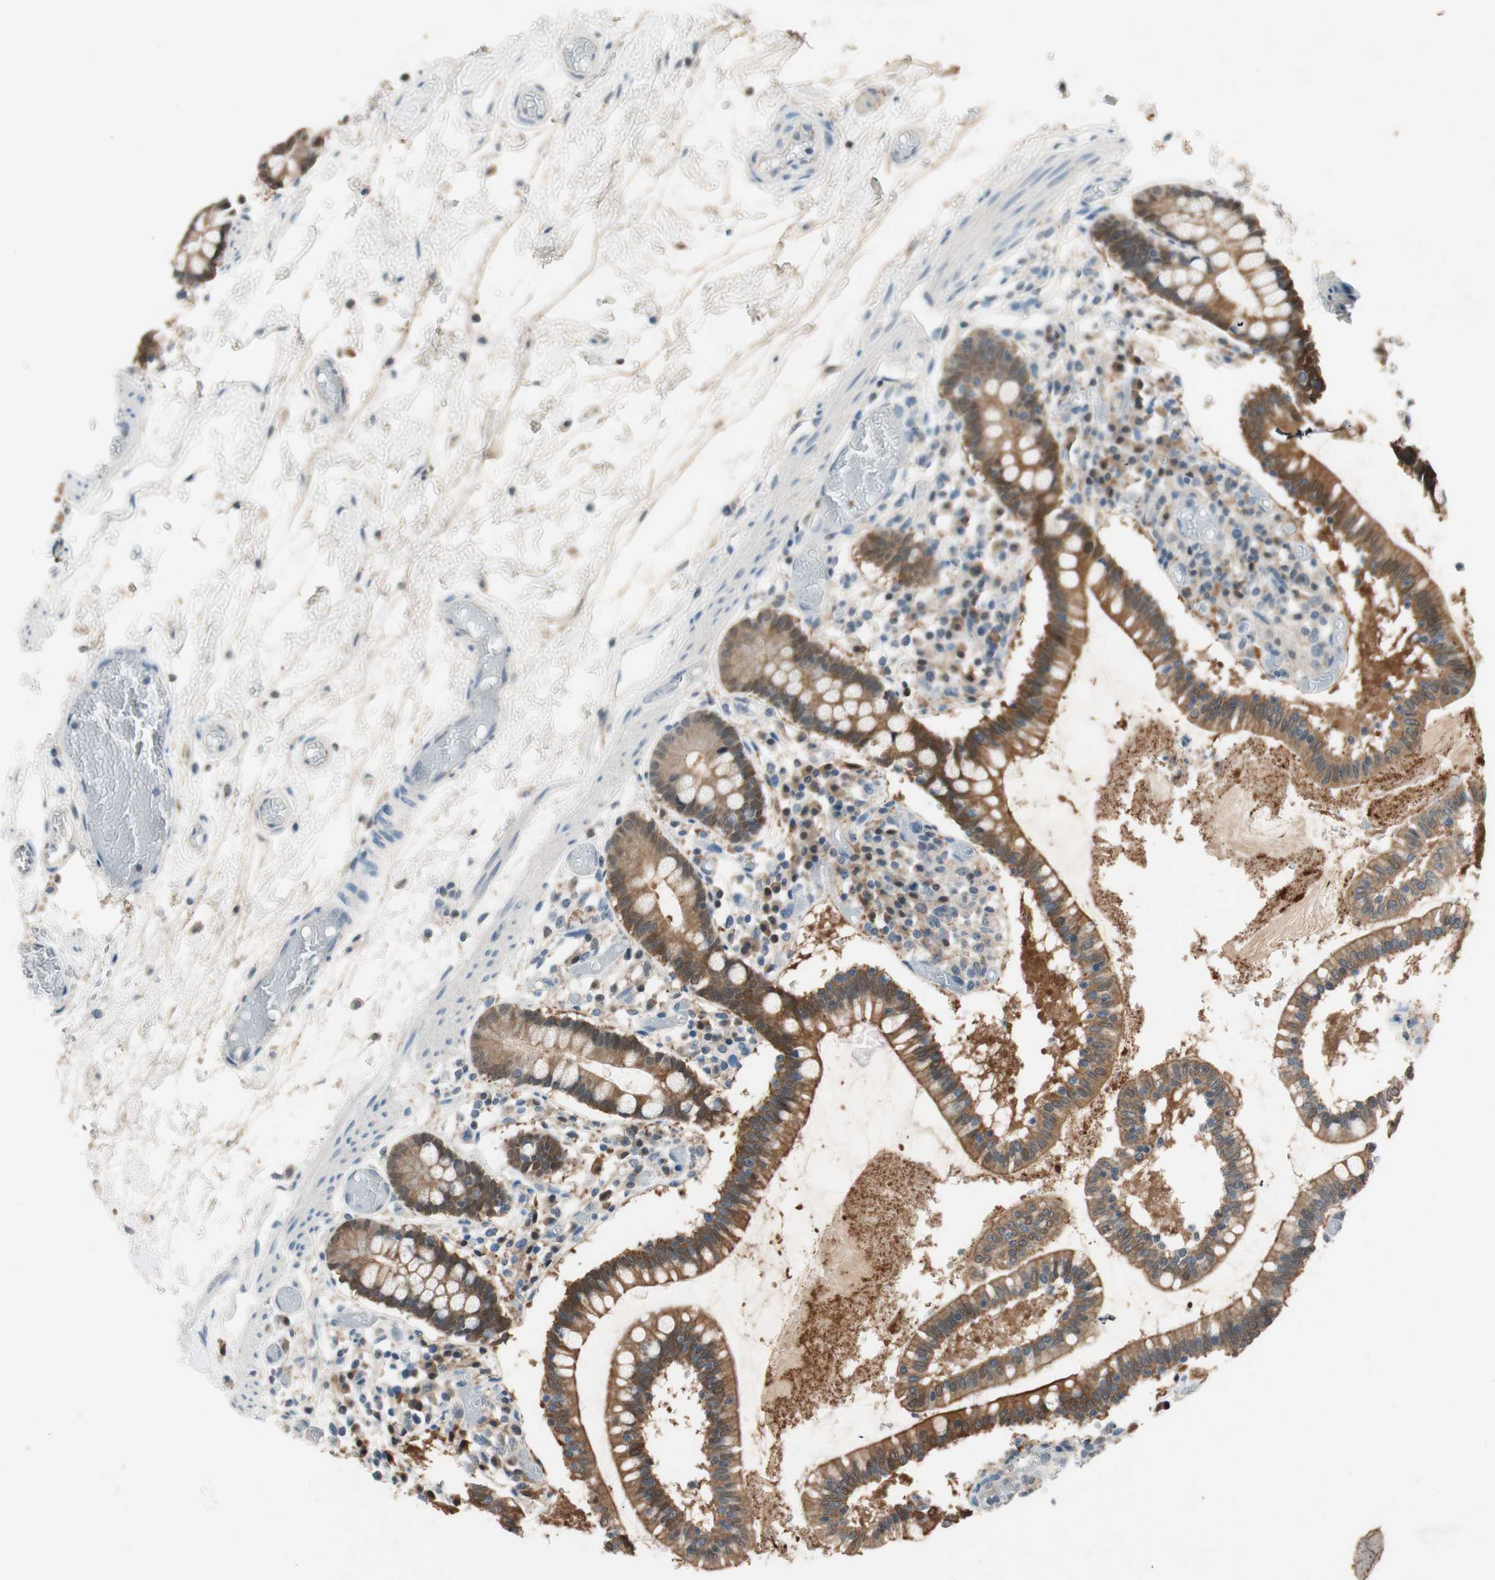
{"staining": {"intensity": "weak", "quantity": ">75%", "location": "cytoplasmic/membranous"}, "tissue": "small intestine", "cell_type": "Glandular cells", "image_type": "normal", "snomed": [{"axis": "morphology", "description": "Normal tissue, NOS"}, {"axis": "topography", "description": "Small intestine"}], "caption": "Small intestine stained with immunohistochemistry displays weak cytoplasmic/membranous positivity in about >75% of glandular cells. Immunohistochemistry stains the protein of interest in brown and the nuclei are stained blue.", "gene": "SERPINB5", "patient": {"sex": "female", "age": 61}}